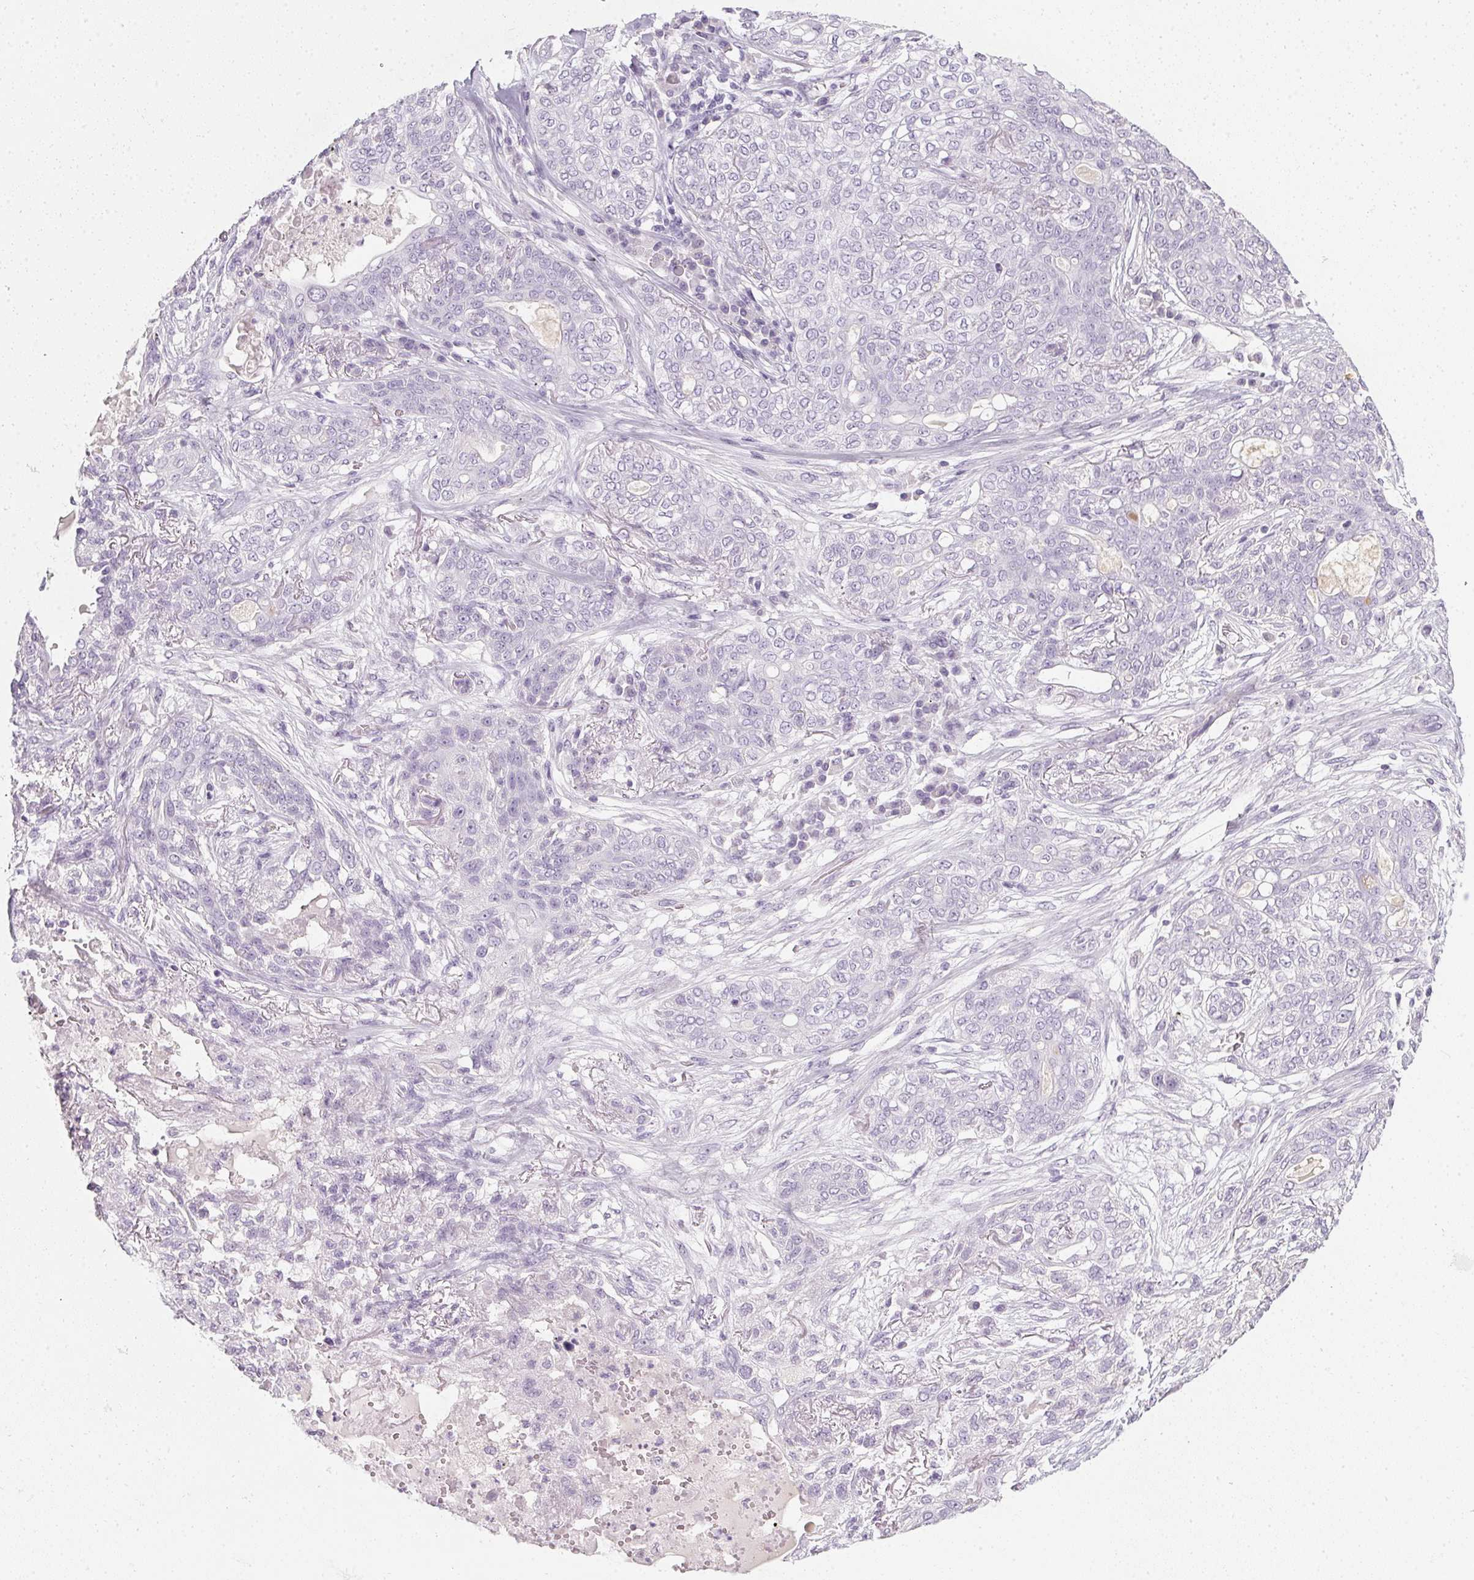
{"staining": {"intensity": "negative", "quantity": "none", "location": "none"}, "tissue": "lung cancer", "cell_type": "Tumor cells", "image_type": "cancer", "snomed": [{"axis": "morphology", "description": "Squamous cell carcinoma, NOS"}, {"axis": "topography", "description": "Lung"}], "caption": "This is a photomicrograph of immunohistochemistry (IHC) staining of squamous cell carcinoma (lung), which shows no positivity in tumor cells. (DAB (3,3'-diaminobenzidine) immunohistochemistry (IHC) with hematoxylin counter stain).", "gene": "TMEM72", "patient": {"sex": "female", "age": 70}}